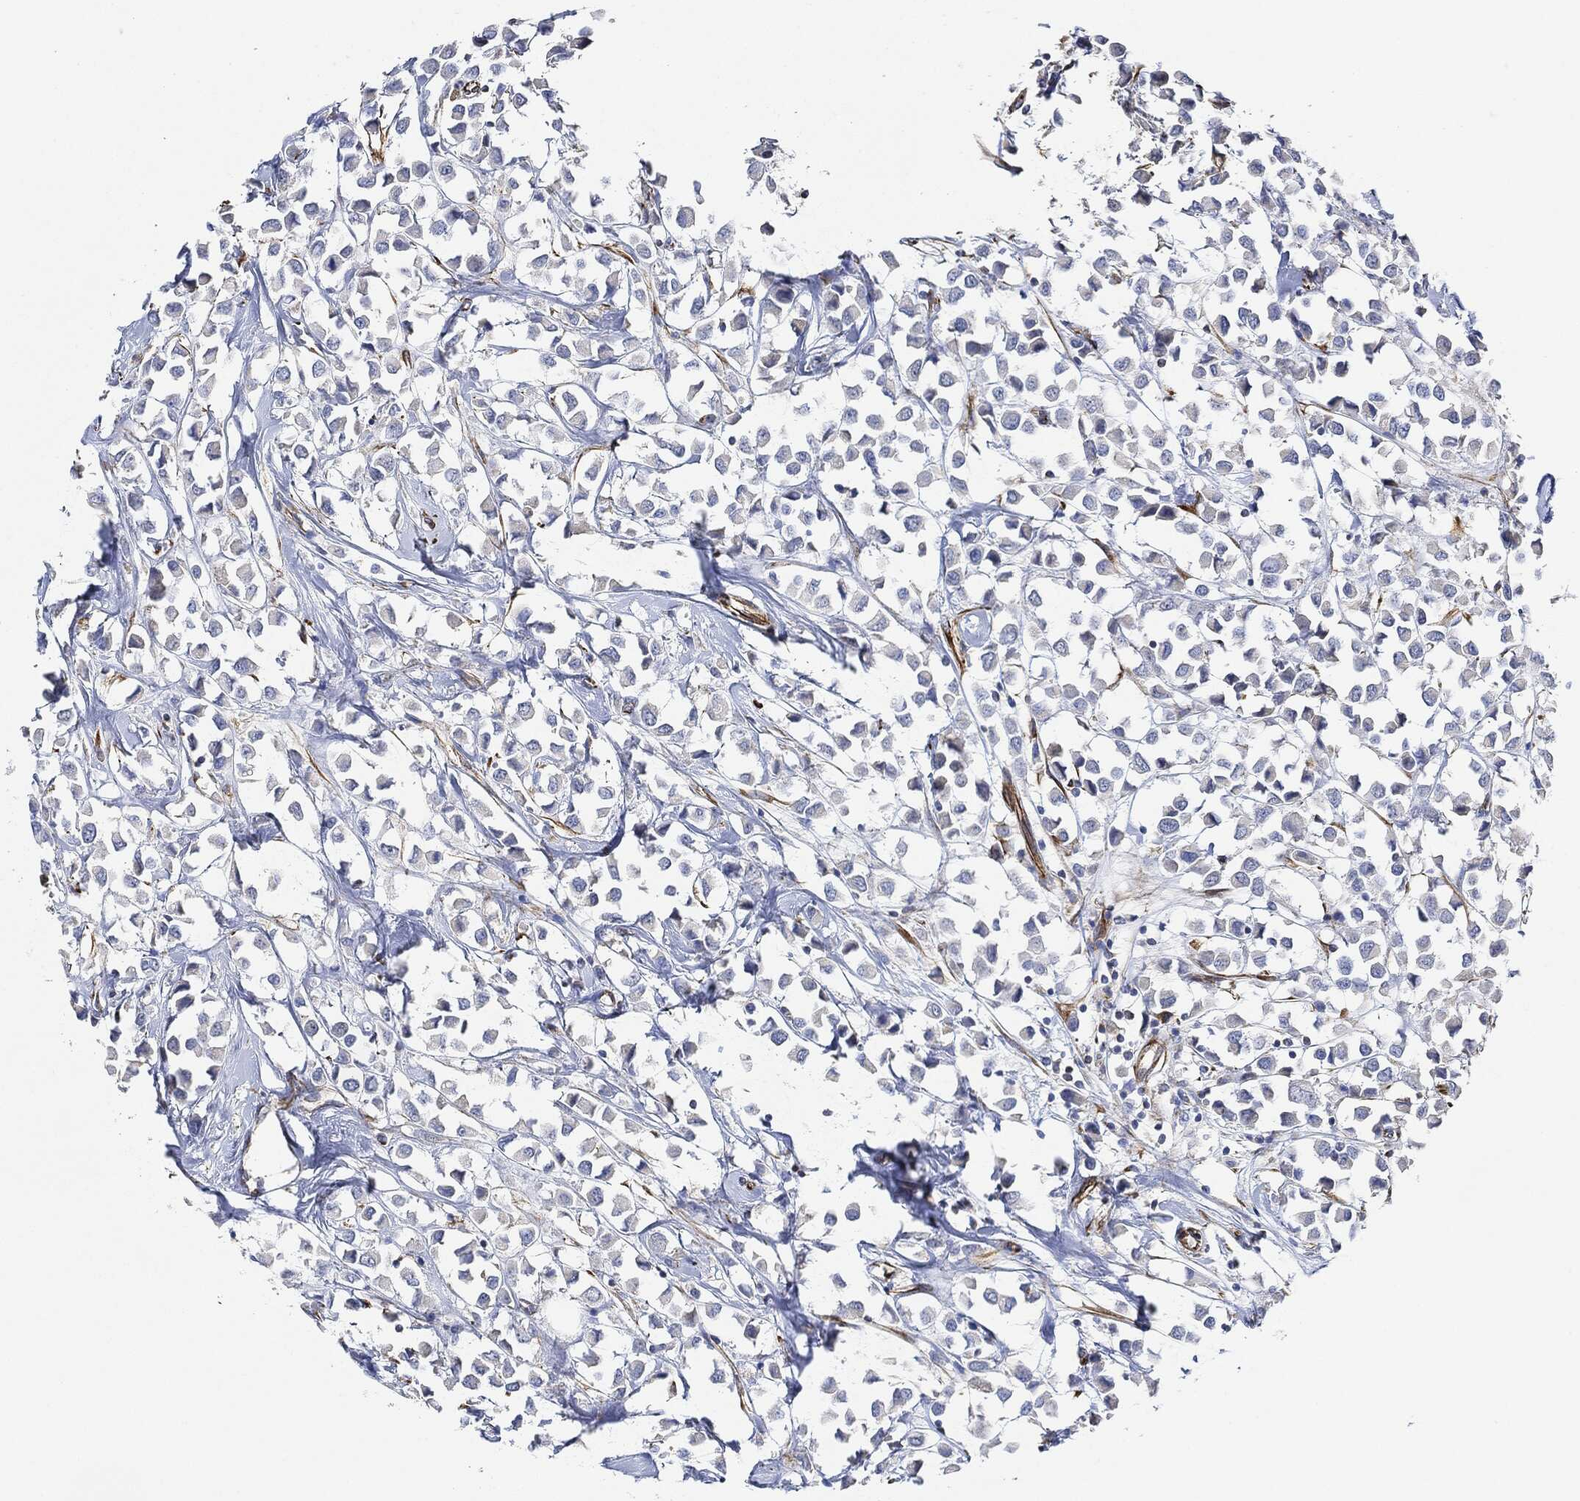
{"staining": {"intensity": "negative", "quantity": "none", "location": "none"}, "tissue": "breast cancer", "cell_type": "Tumor cells", "image_type": "cancer", "snomed": [{"axis": "morphology", "description": "Duct carcinoma"}, {"axis": "topography", "description": "Breast"}], "caption": "Immunohistochemistry image of breast cancer stained for a protein (brown), which demonstrates no positivity in tumor cells. (Stains: DAB immunohistochemistry (IHC) with hematoxylin counter stain, Microscopy: brightfield microscopy at high magnification).", "gene": "THSD1", "patient": {"sex": "female", "age": 61}}